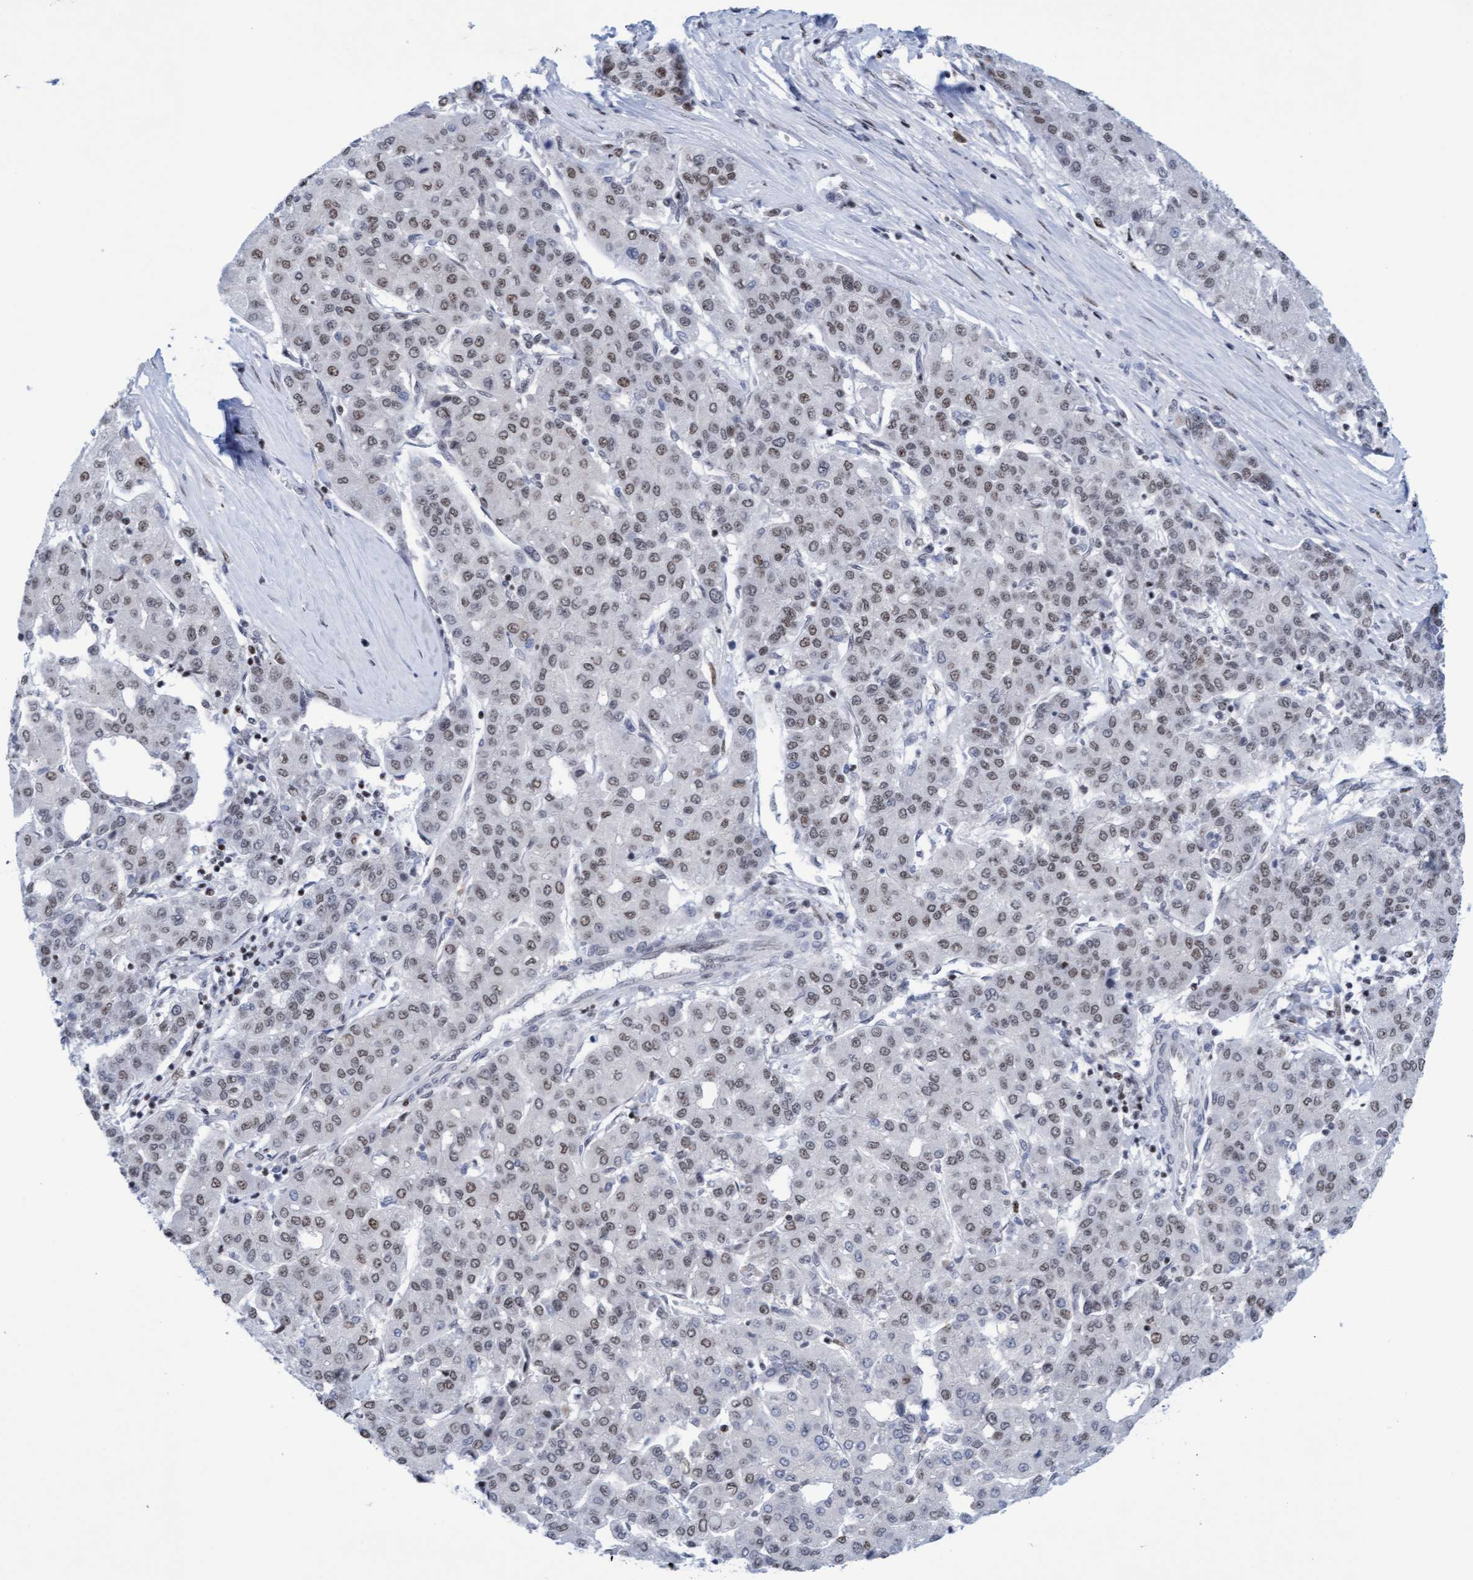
{"staining": {"intensity": "weak", "quantity": "25%-75%", "location": "nuclear"}, "tissue": "liver cancer", "cell_type": "Tumor cells", "image_type": "cancer", "snomed": [{"axis": "morphology", "description": "Carcinoma, Hepatocellular, NOS"}, {"axis": "topography", "description": "Liver"}], "caption": "This photomicrograph reveals IHC staining of human liver cancer, with low weak nuclear staining in approximately 25%-75% of tumor cells.", "gene": "GLRX2", "patient": {"sex": "male", "age": 65}}